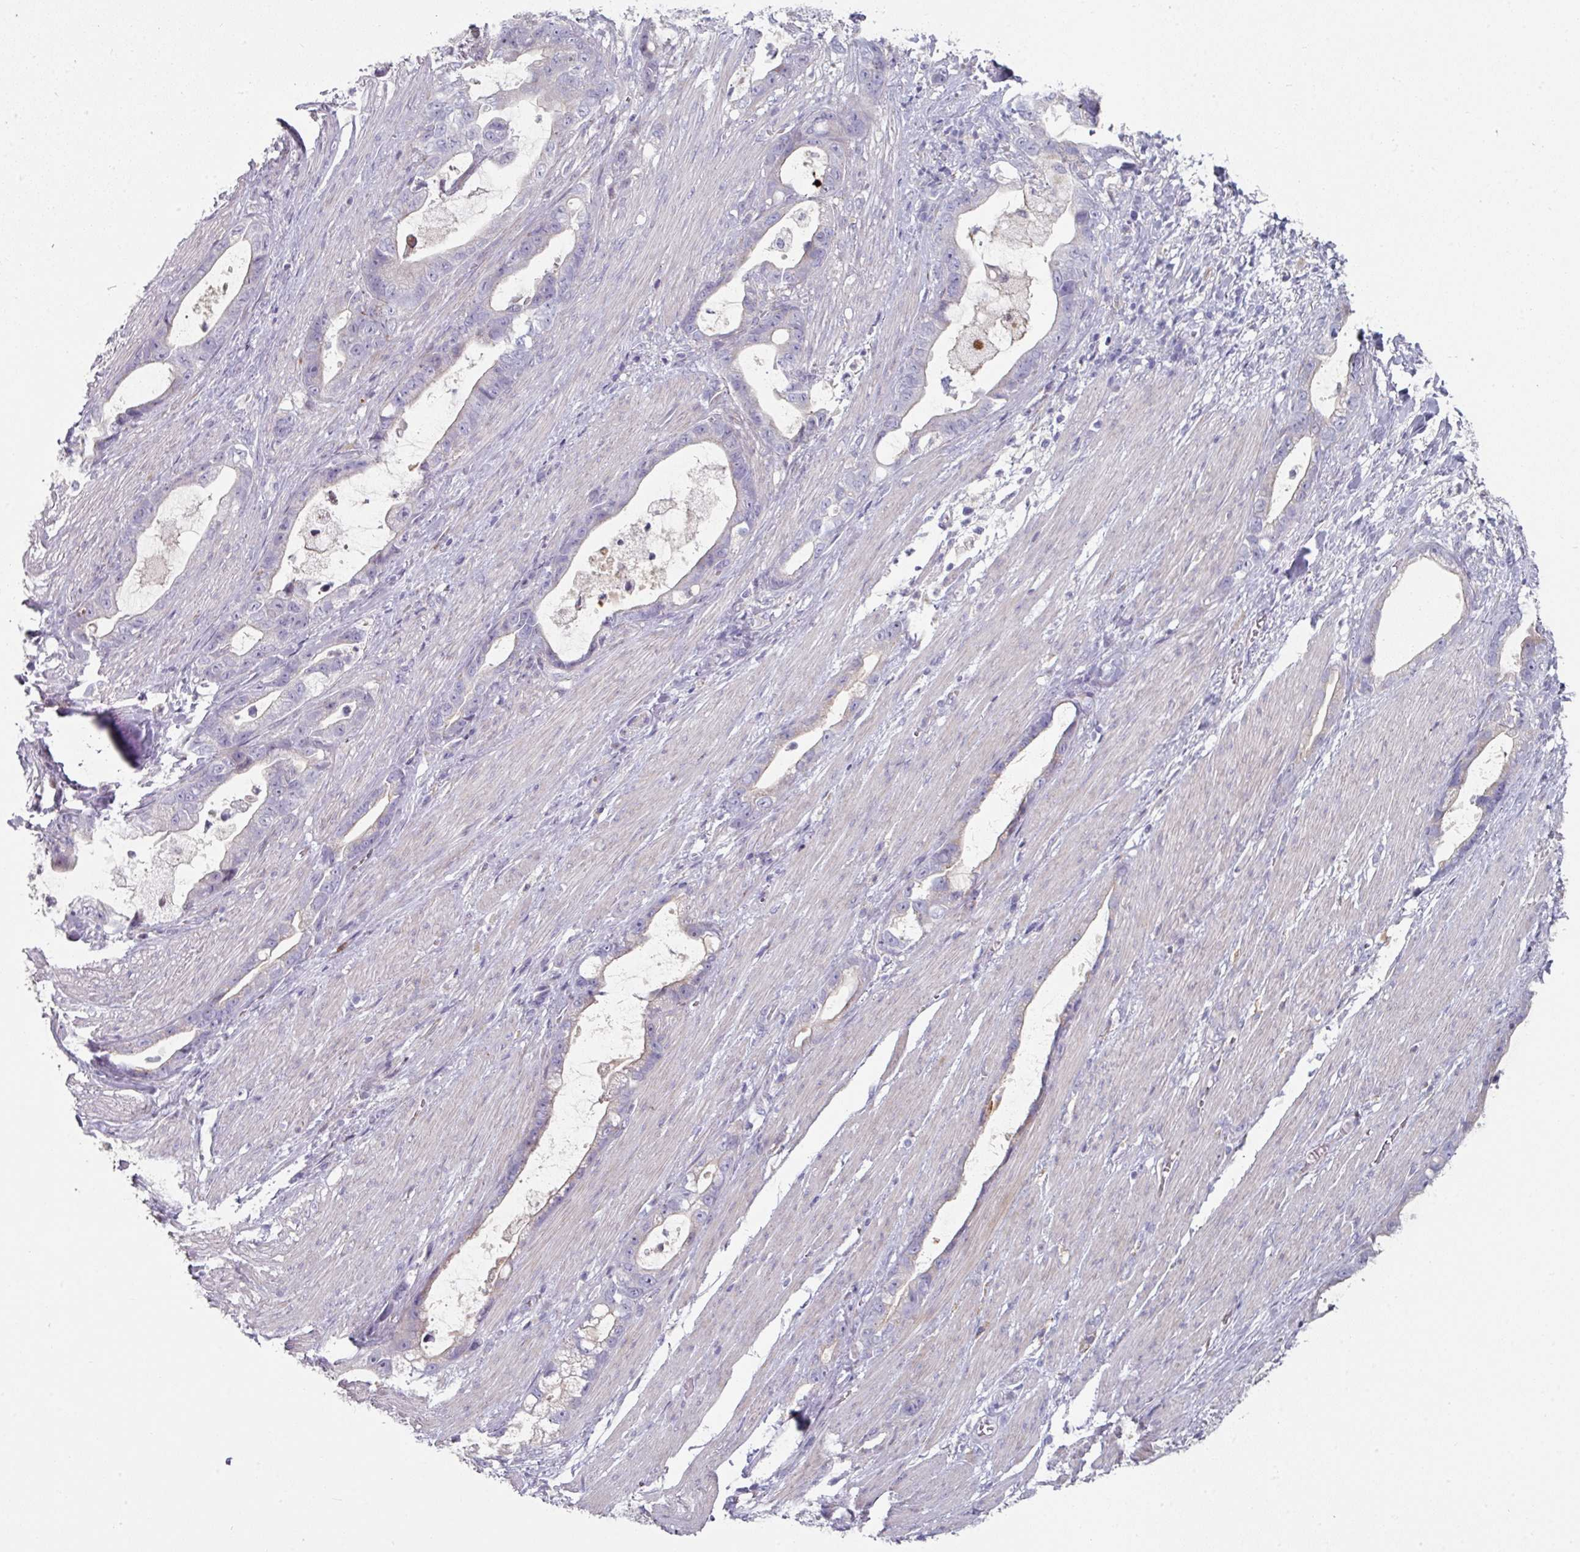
{"staining": {"intensity": "negative", "quantity": "none", "location": "none"}, "tissue": "stomach cancer", "cell_type": "Tumor cells", "image_type": "cancer", "snomed": [{"axis": "morphology", "description": "Adenocarcinoma, NOS"}, {"axis": "topography", "description": "Stomach"}], "caption": "This micrograph is of adenocarcinoma (stomach) stained with immunohistochemistry (IHC) to label a protein in brown with the nuclei are counter-stained blue. There is no positivity in tumor cells.", "gene": "WSB2", "patient": {"sex": "male", "age": 55}}